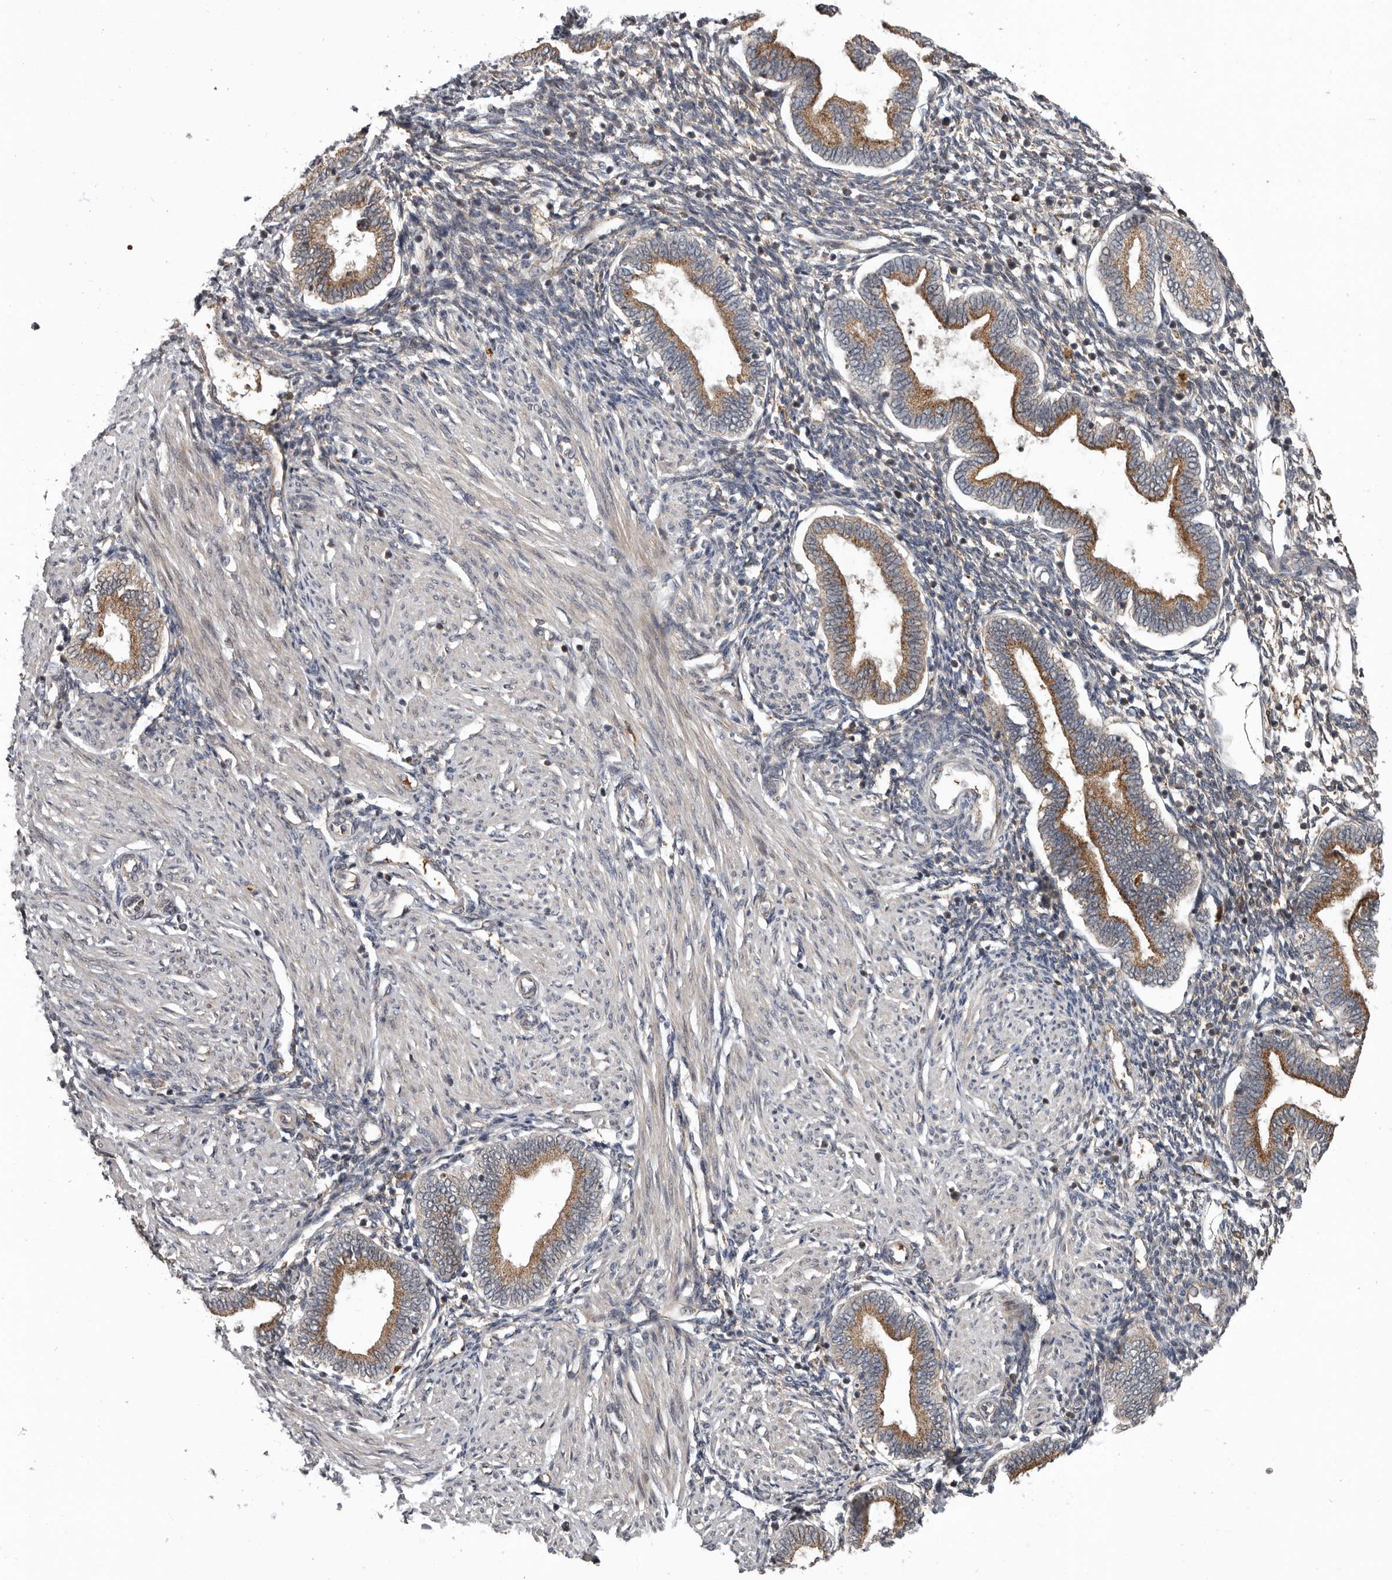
{"staining": {"intensity": "moderate", "quantity": "25%-75%", "location": "cytoplasmic/membranous"}, "tissue": "endometrium", "cell_type": "Cells in endometrial stroma", "image_type": "normal", "snomed": [{"axis": "morphology", "description": "Normal tissue, NOS"}, {"axis": "topography", "description": "Endometrium"}], "caption": "Protein expression analysis of normal endometrium reveals moderate cytoplasmic/membranous staining in about 25%-75% of cells in endometrial stroma. The protein of interest is shown in brown color, while the nuclei are stained blue.", "gene": "FGFR4", "patient": {"sex": "female", "age": 53}}